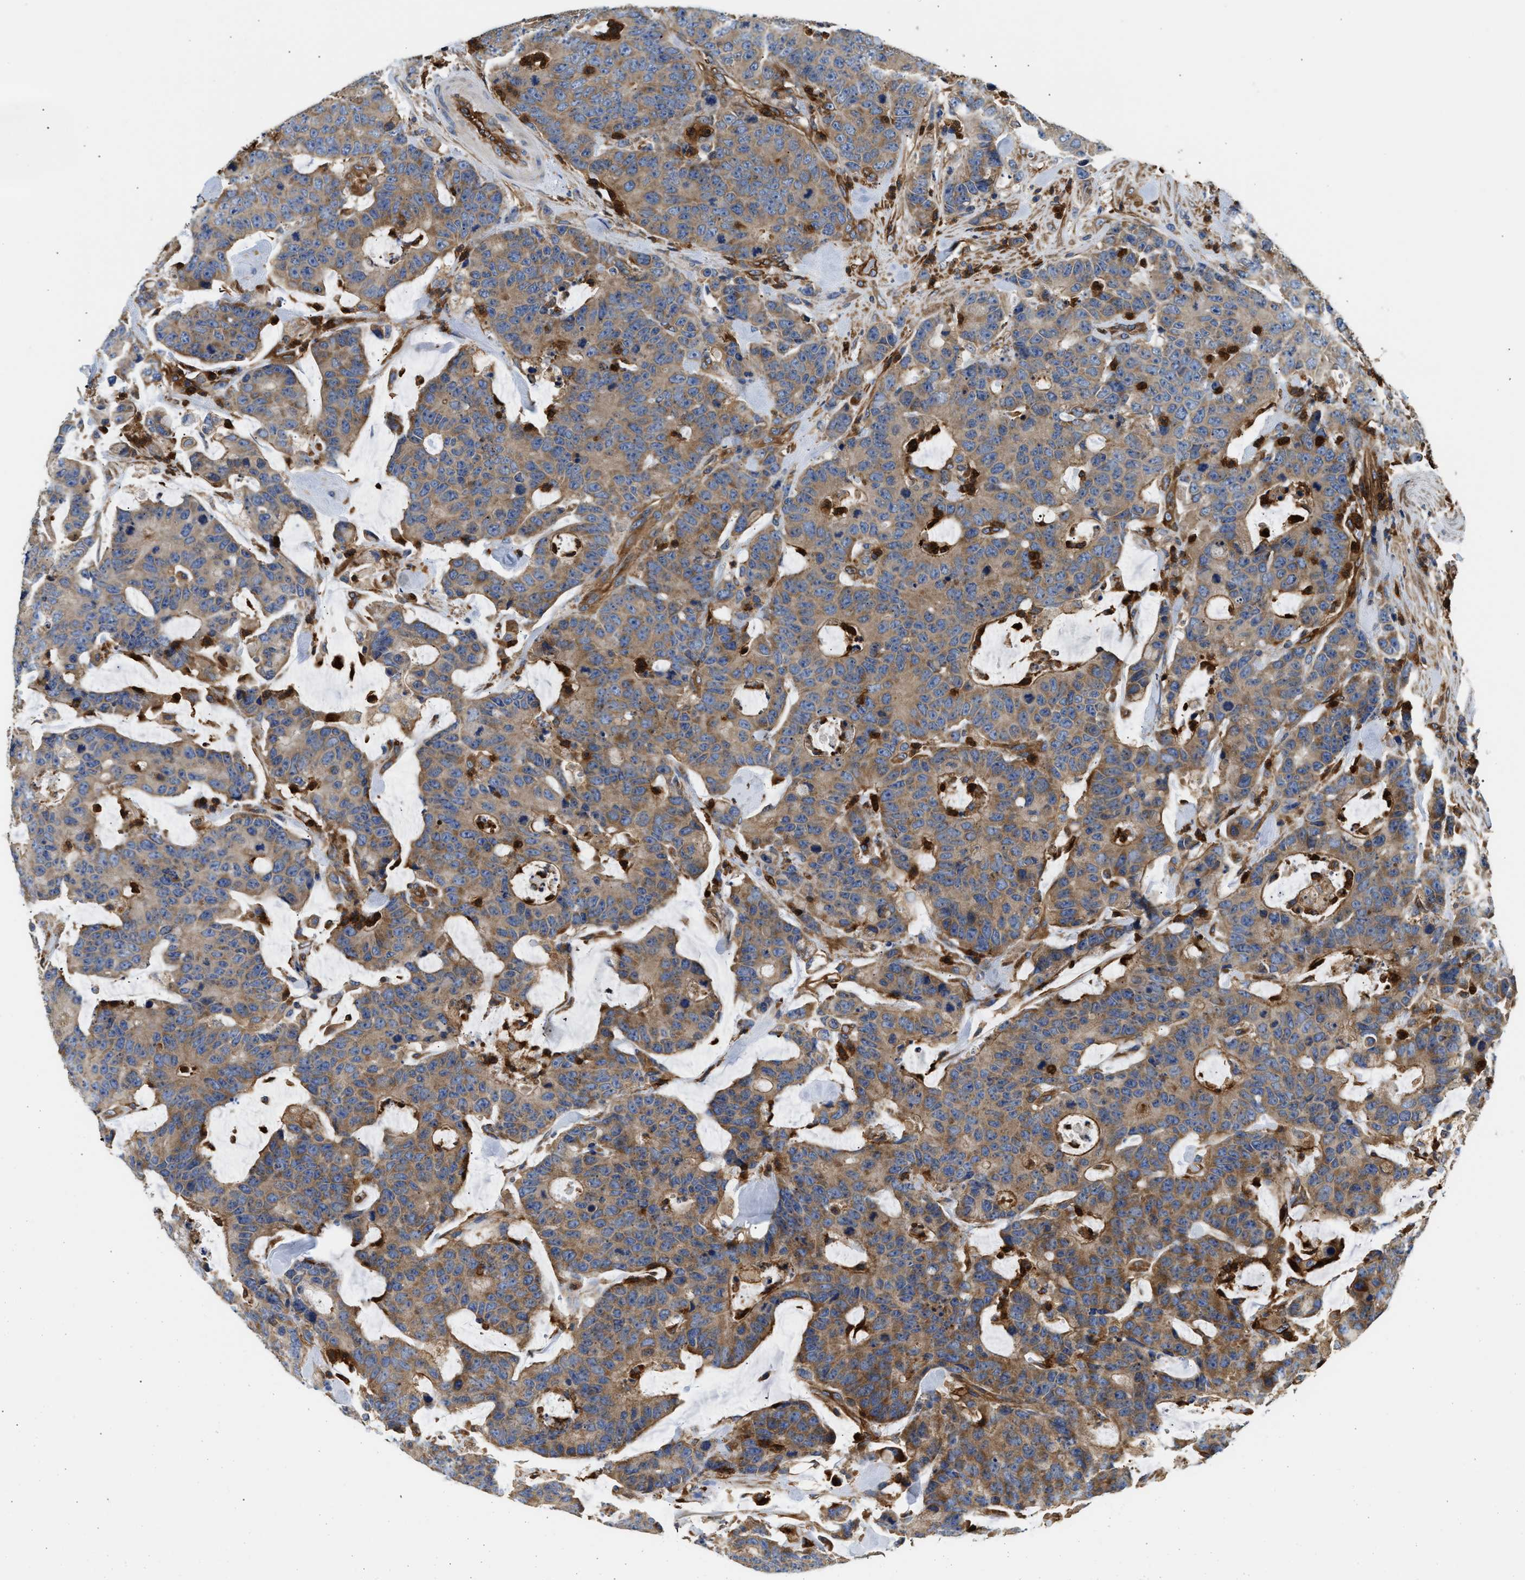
{"staining": {"intensity": "moderate", "quantity": ">75%", "location": "cytoplasmic/membranous"}, "tissue": "colorectal cancer", "cell_type": "Tumor cells", "image_type": "cancer", "snomed": [{"axis": "morphology", "description": "Adenocarcinoma, NOS"}, {"axis": "topography", "description": "Colon"}], "caption": "A photomicrograph of human adenocarcinoma (colorectal) stained for a protein shows moderate cytoplasmic/membranous brown staining in tumor cells.", "gene": "SAMD9L", "patient": {"sex": "female", "age": 86}}